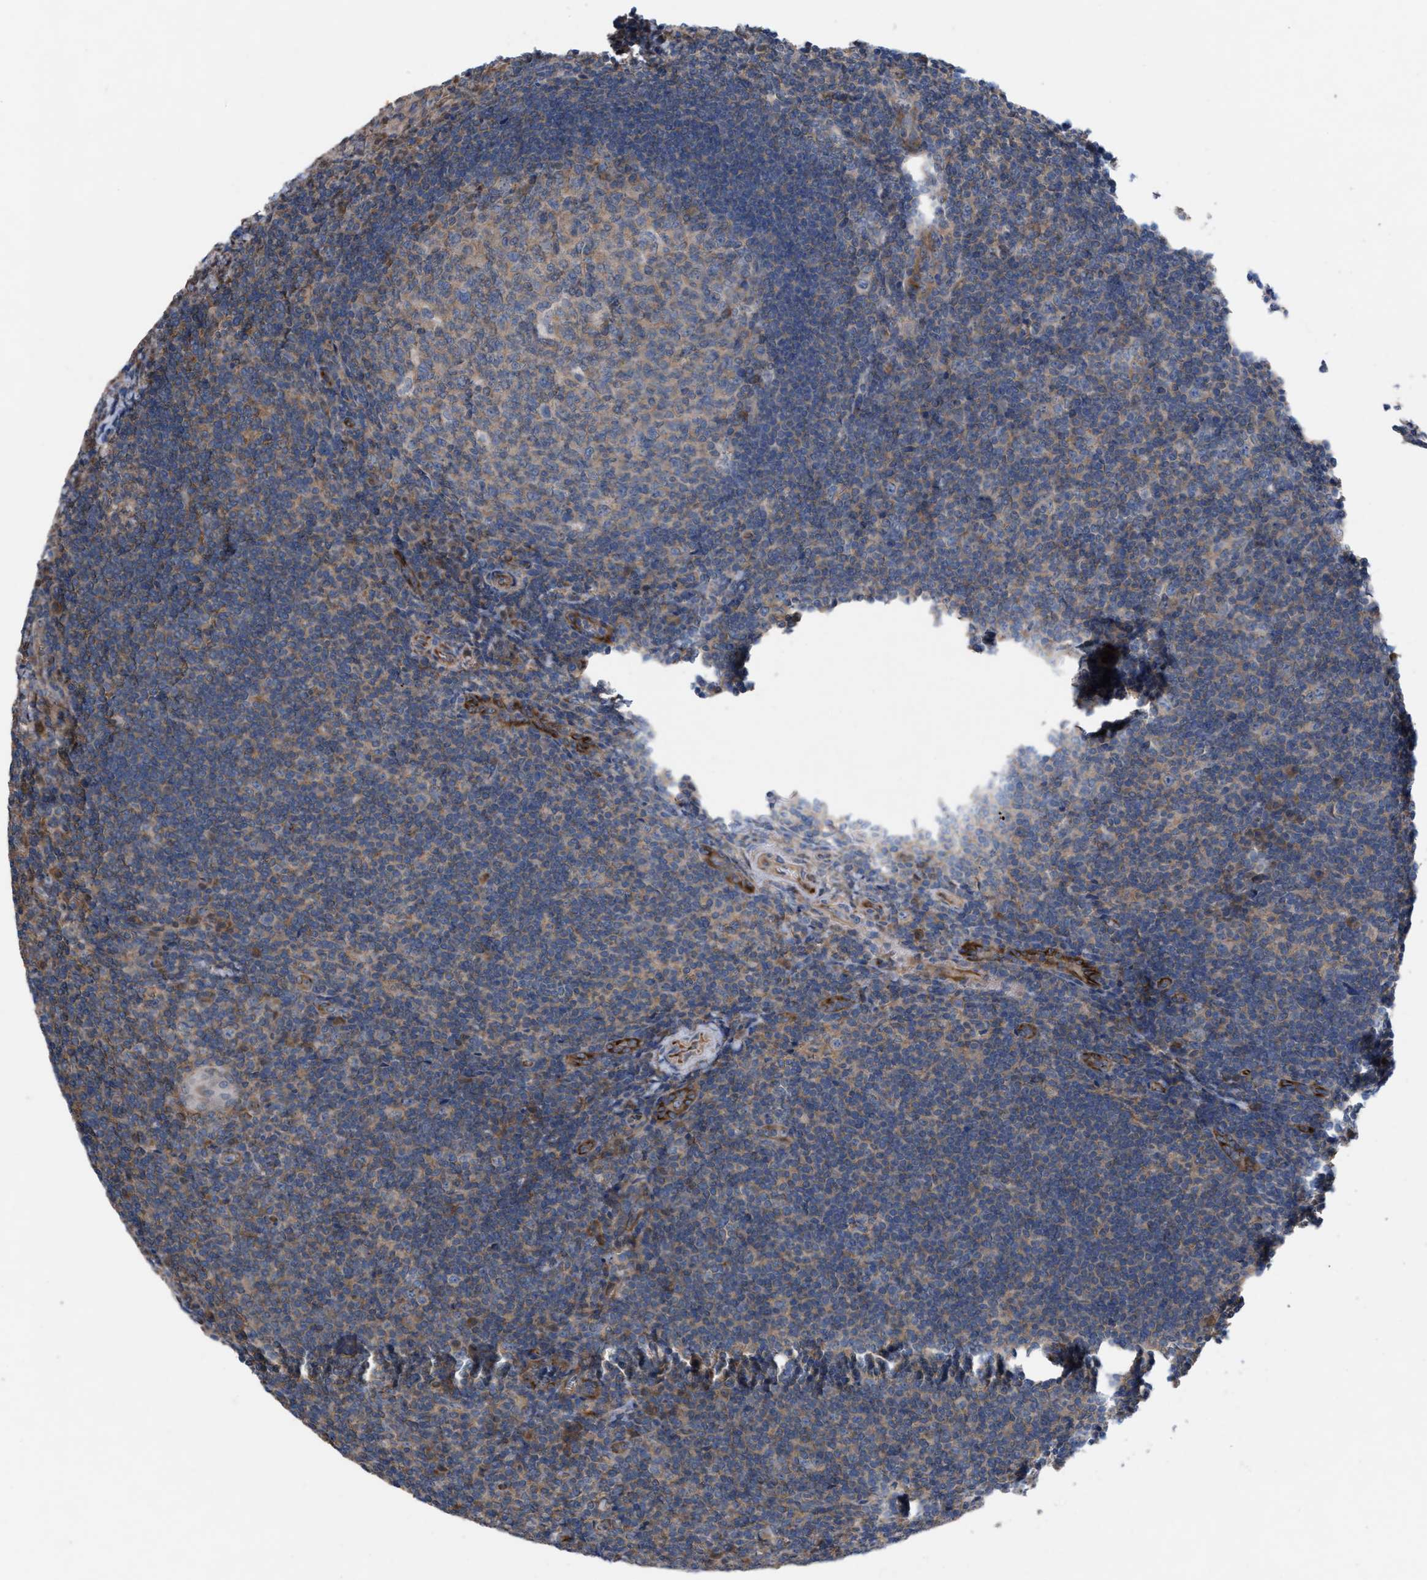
{"staining": {"intensity": "weak", "quantity": "25%-75%", "location": "cytoplasmic/membranous"}, "tissue": "tonsil", "cell_type": "Germinal center cells", "image_type": "normal", "snomed": [{"axis": "morphology", "description": "Normal tissue, NOS"}, {"axis": "topography", "description": "Tonsil"}], "caption": "This image displays benign tonsil stained with immunohistochemistry to label a protein in brown. The cytoplasmic/membranous of germinal center cells show weak positivity for the protein. Nuclei are counter-stained blue.", "gene": "TMEM131", "patient": {"sex": "male", "age": 37}}